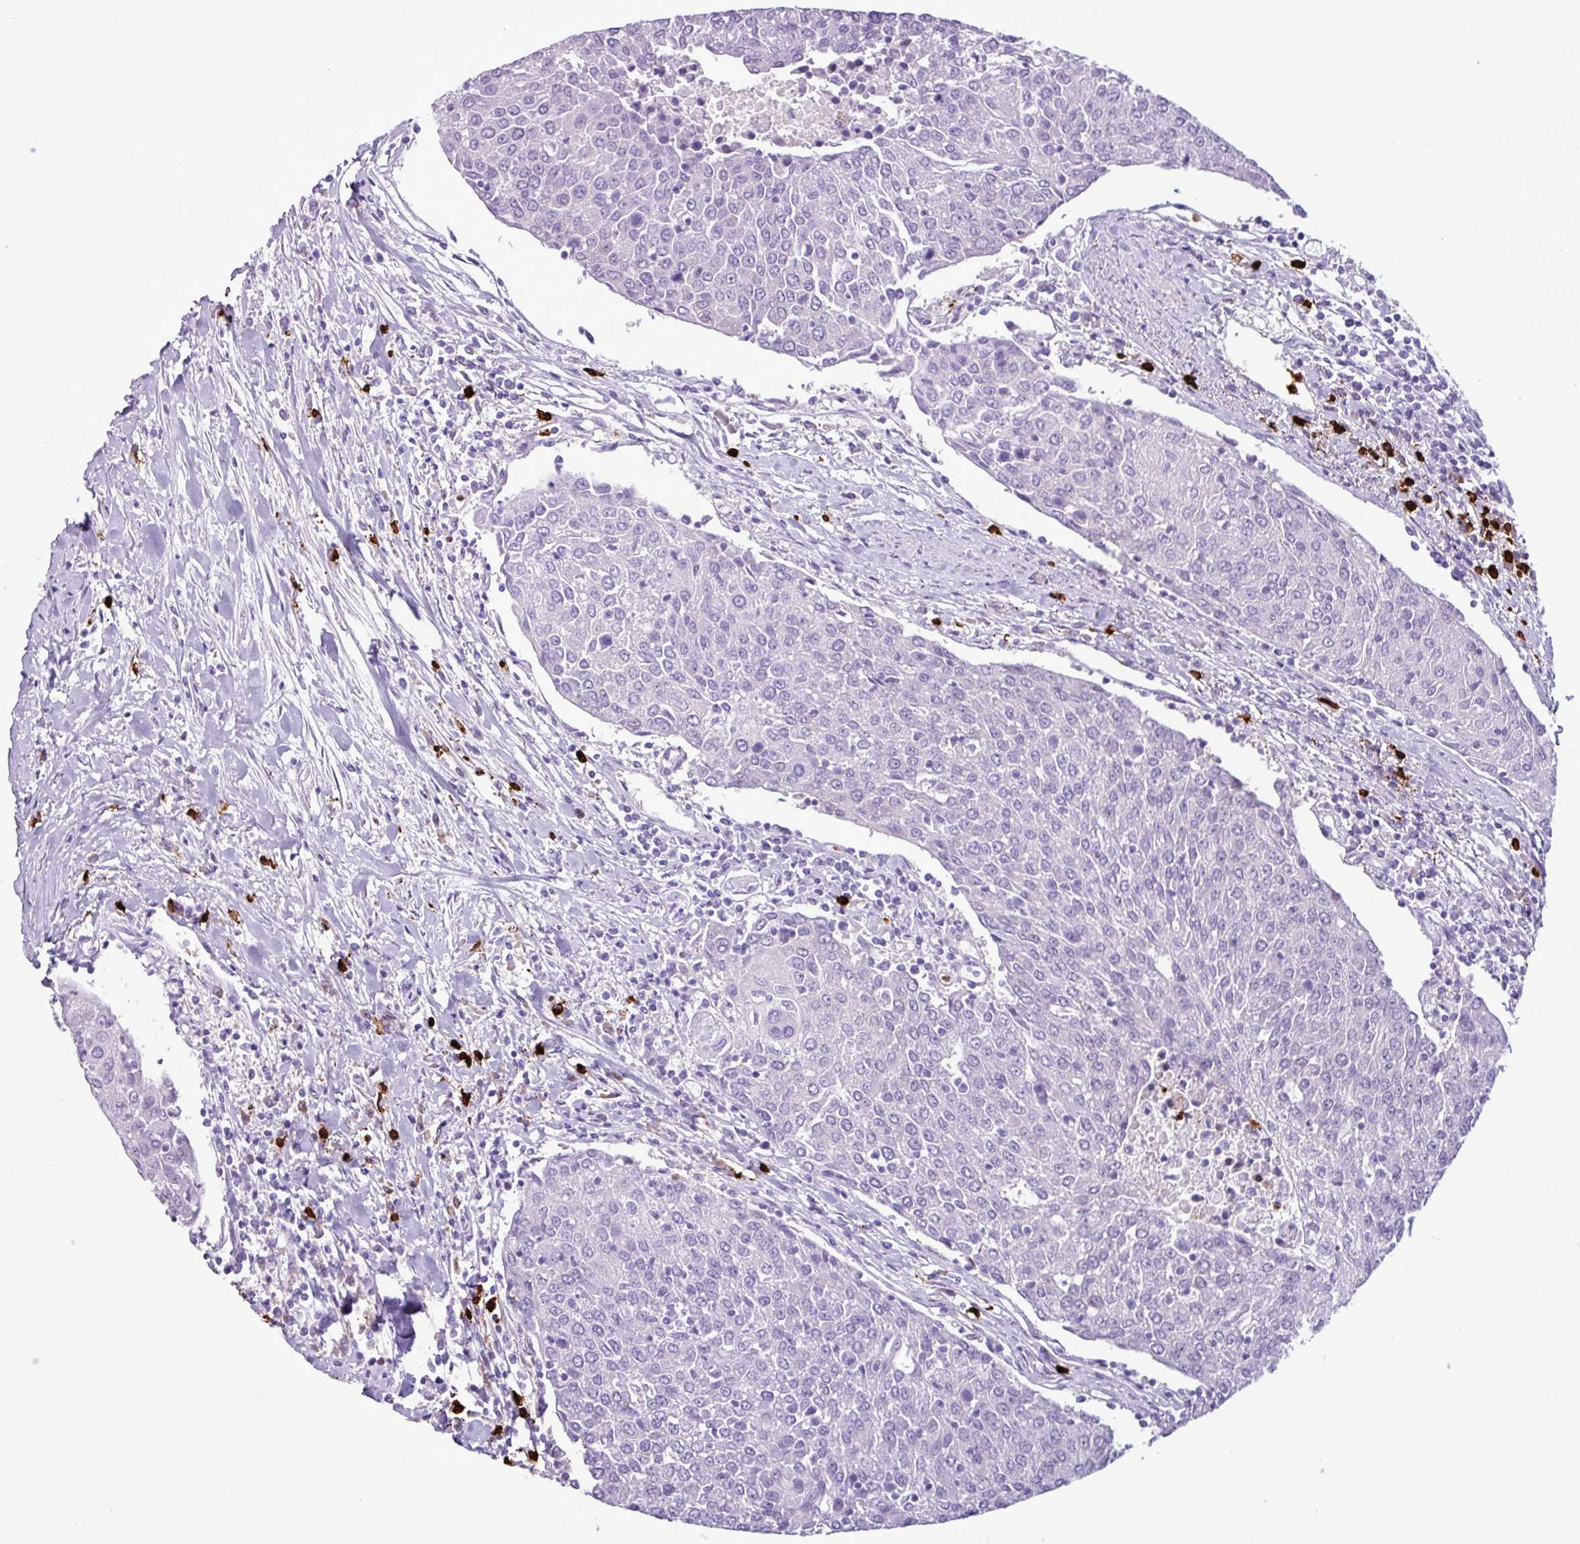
{"staining": {"intensity": "negative", "quantity": "none", "location": "none"}, "tissue": "urothelial cancer", "cell_type": "Tumor cells", "image_type": "cancer", "snomed": [{"axis": "morphology", "description": "Urothelial carcinoma, High grade"}, {"axis": "topography", "description": "Urinary bladder"}], "caption": "An immunohistochemistry (IHC) photomicrograph of urothelial cancer is shown. There is no staining in tumor cells of urothelial cancer.", "gene": "TMEM178A", "patient": {"sex": "female", "age": 85}}